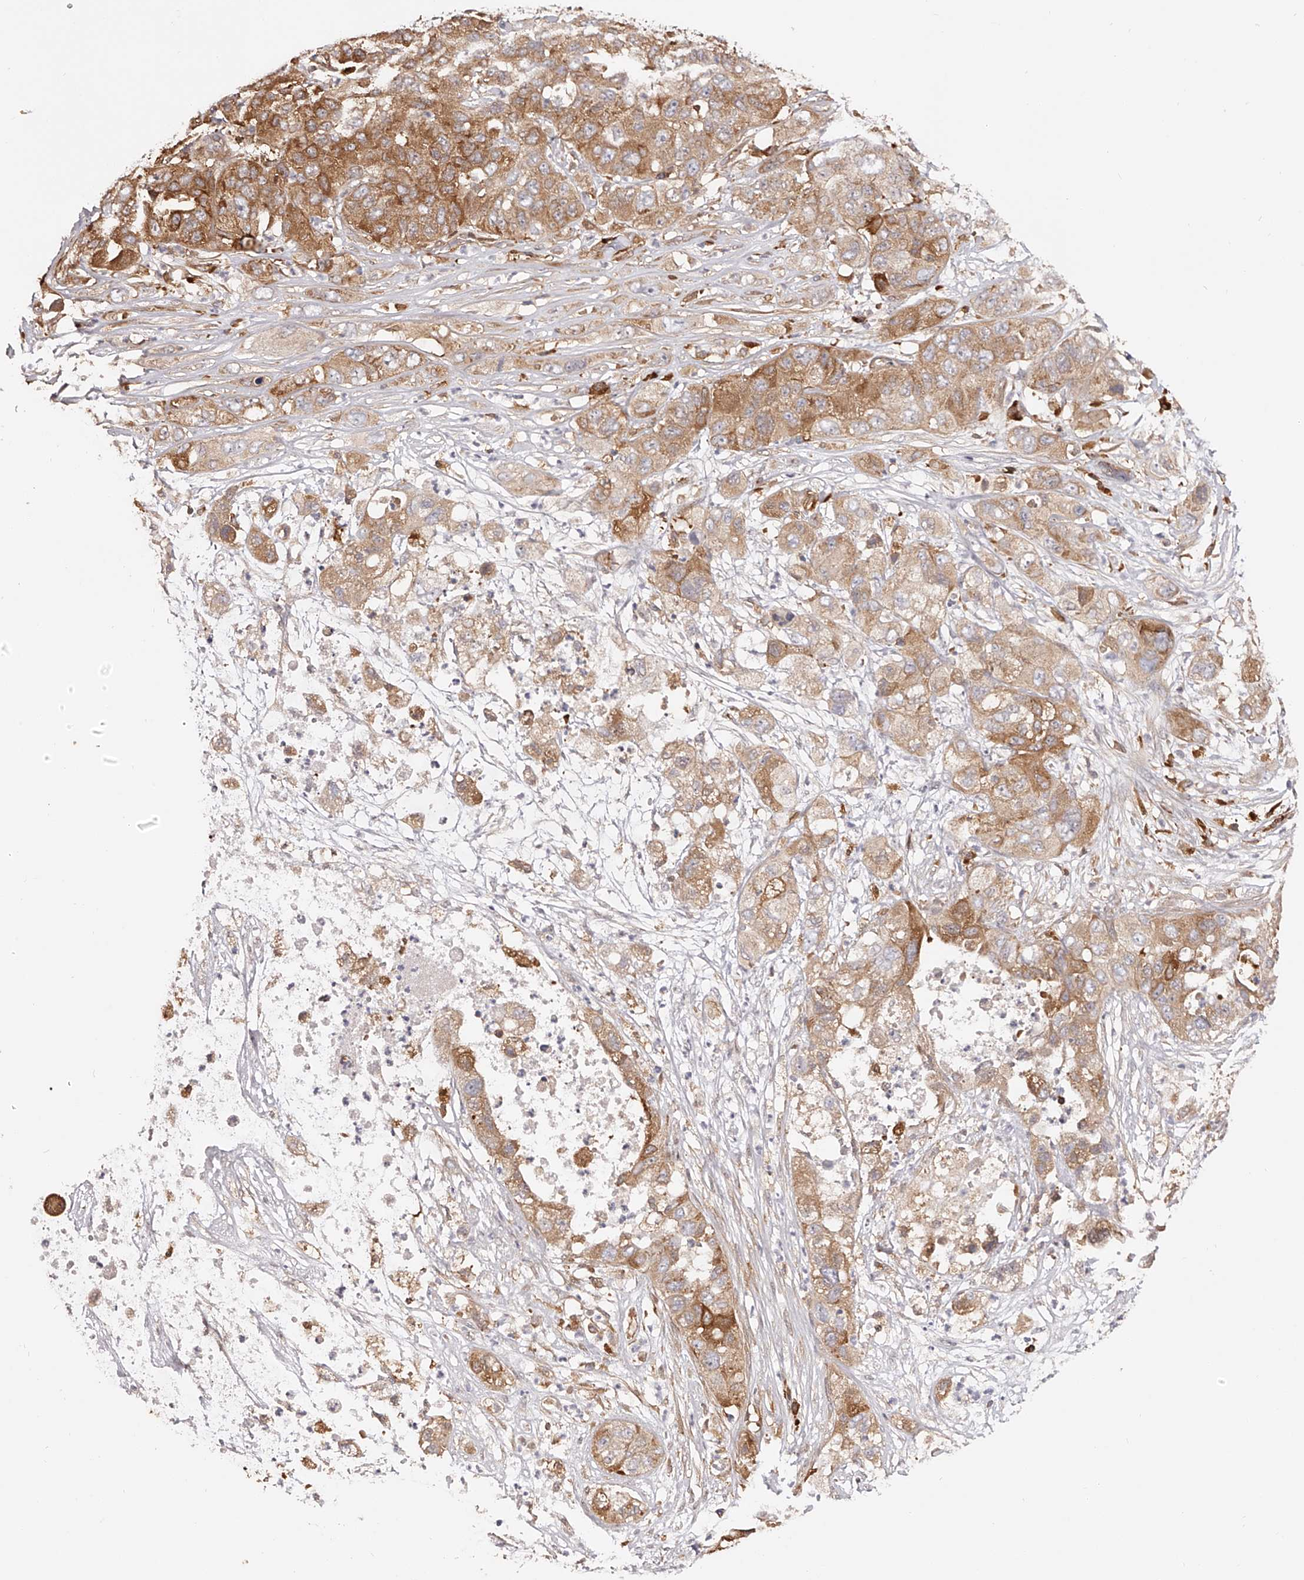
{"staining": {"intensity": "moderate", "quantity": ">75%", "location": "cytoplasmic/membranous"}, "tissue": "pancreatic cancer", "cell_type": "Tumor cells", "image_type": "cancer", "snomed": [{"axis": "morphology", "description": "Adenocarcinoma, NOS"}, {"axis": "topography", "description": "Pancreas"}], "caption": "The micrograph reveals immunohistochemical staining of pancreatic adenocarcinoma. There is moderate cytoplasmic/membranous staining is seen in about >75% of tumor cells. The protein is shown in brown color, while the nuclei are stained blue.", "gene": "LAP3", "patient": {"sex": "female", "age": 78}}